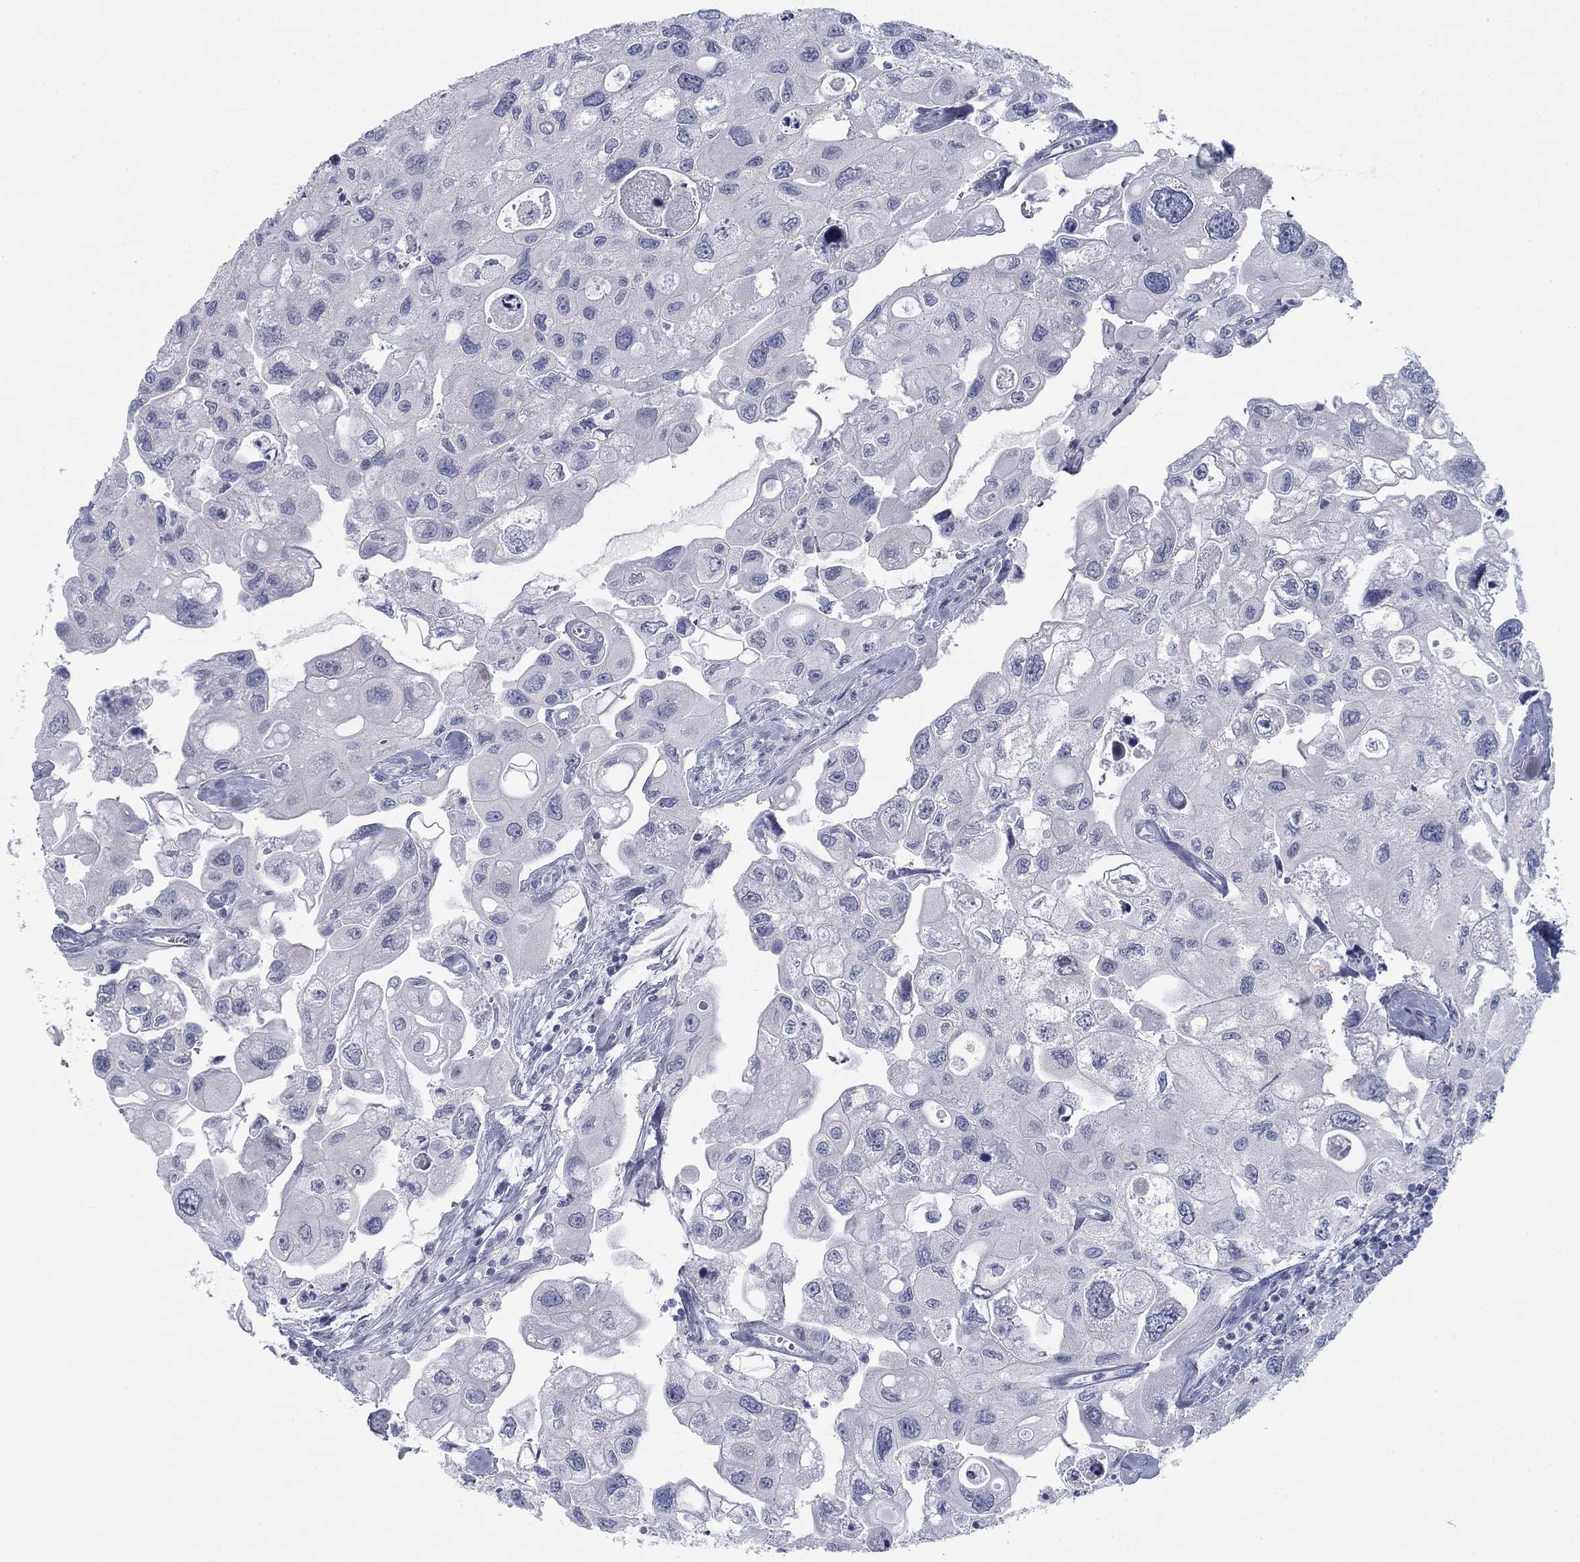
{"staining": {"intensity": "negative", "quantity": "none", "location": "none"}, "tissue": "urothelial cancer", "cell_type": "Tumor cells", "image_type": "cancer", "snomed": [{"axis": "morphology", "description": "Urothelial carcinoma, High grade"}, {"axis": "topography", "description": "Urinary bladder"}], "caption": "The IHC image has no significant positivity in tumor cells of high-grade urothelial carcinoma tissue. (IHC, brightfield microscopy, high magnification).", "gene": "DNAL1", "patient": {"sex": "male", "age": 59}}